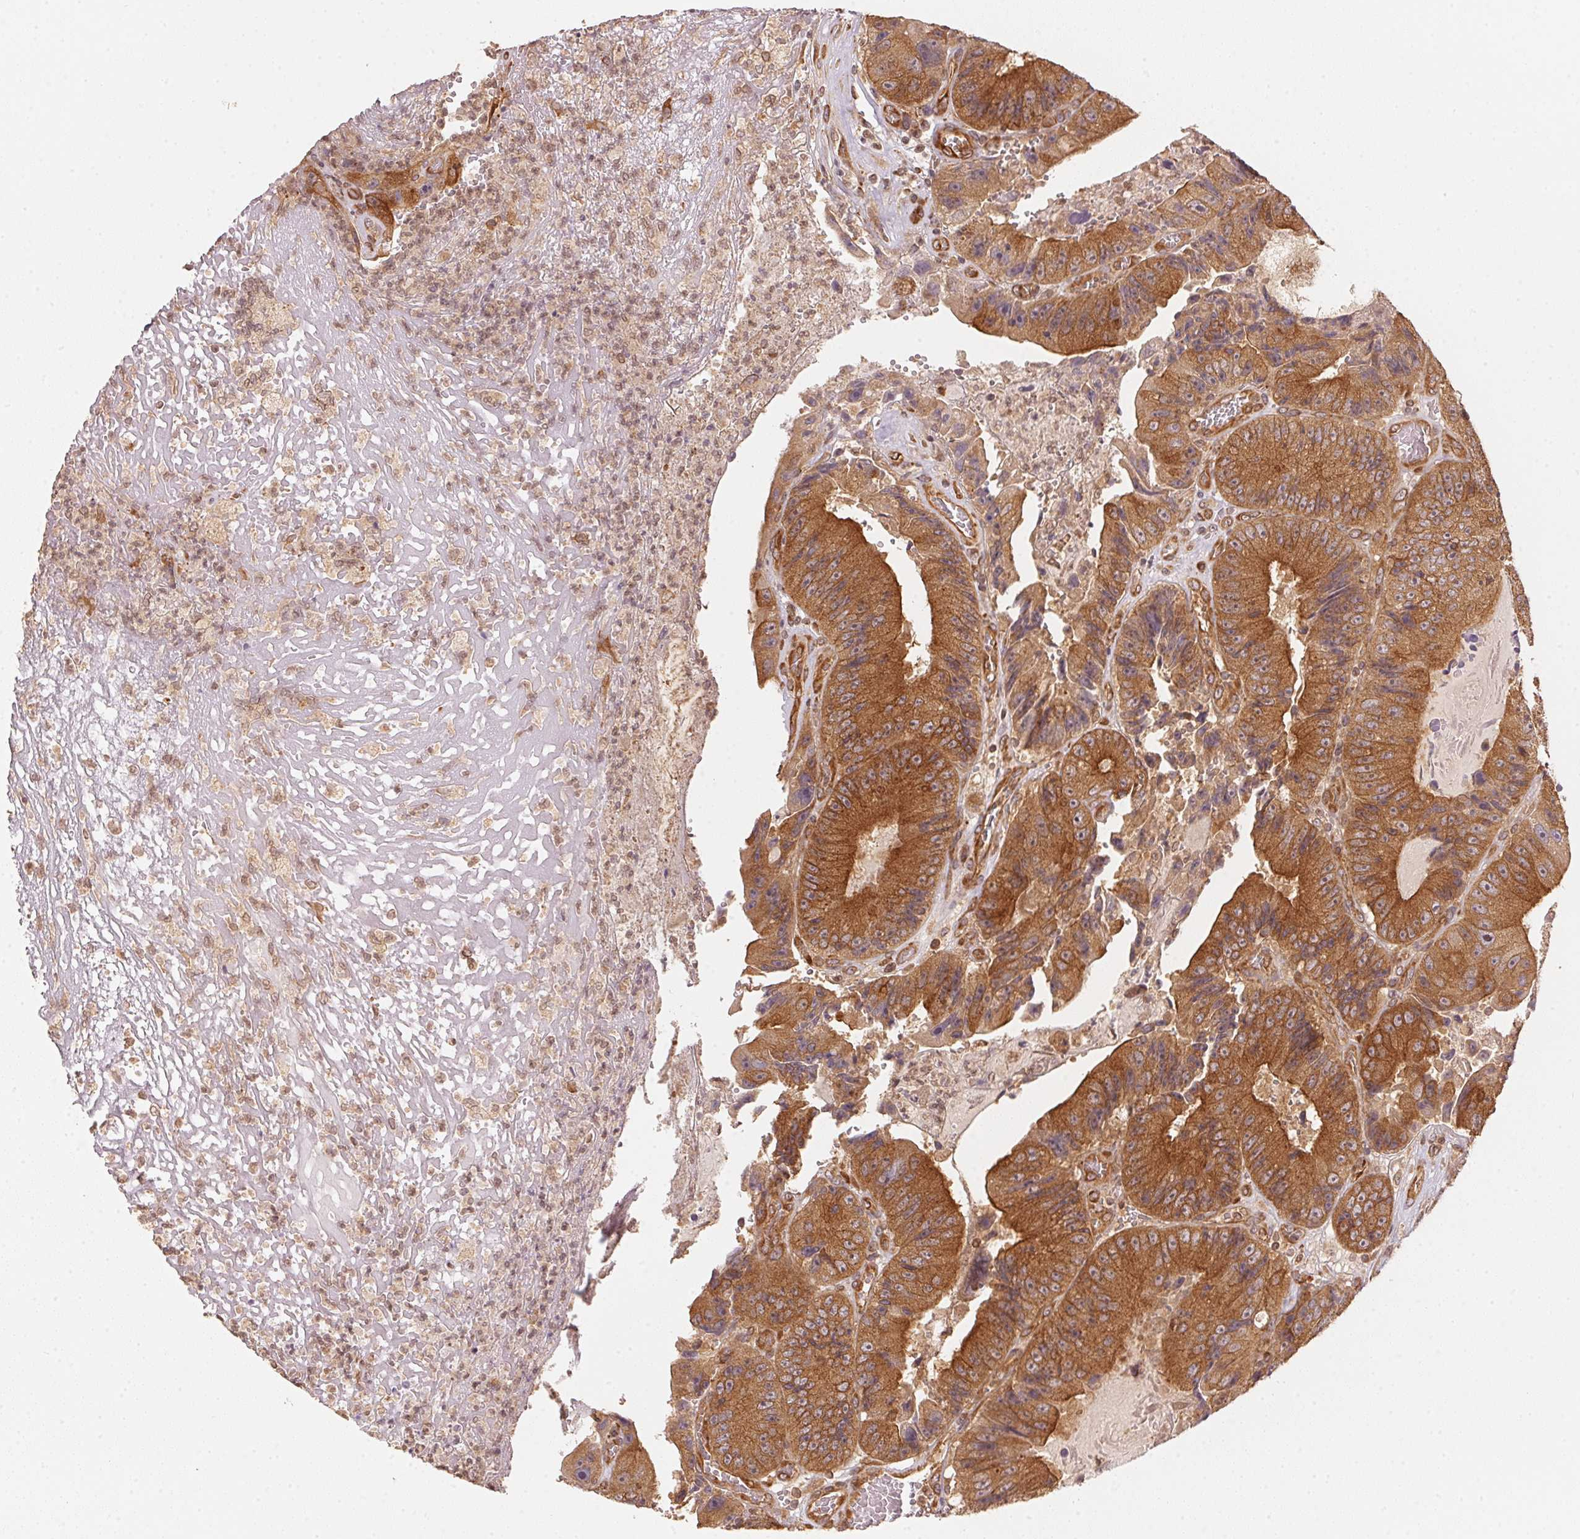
{"staining": {"intensity": "strong", "quantity": ">75%", "location": "cytoplasmic/membranous"}, "tissue": "colorectal cancer", "cell_type": "Tumor cells", "image_type": "cancer", "snomed": [{"axis": "morphology", "description": "Adenocarcinoma, NOS"}, {"axis": "topography", "description": "Colon"}], "caption": "Immunohistochemical staining of human colorectal cancer (adenocarcinoma) reveals strong cytoplasmic/membranous protein positivity in approximately >75% of tumor cells. The protein of interest is shown in brown color, while the nuclei are stained blue.", "gene": "STRN4", "patient": {"sex": "female", "age": 86}}